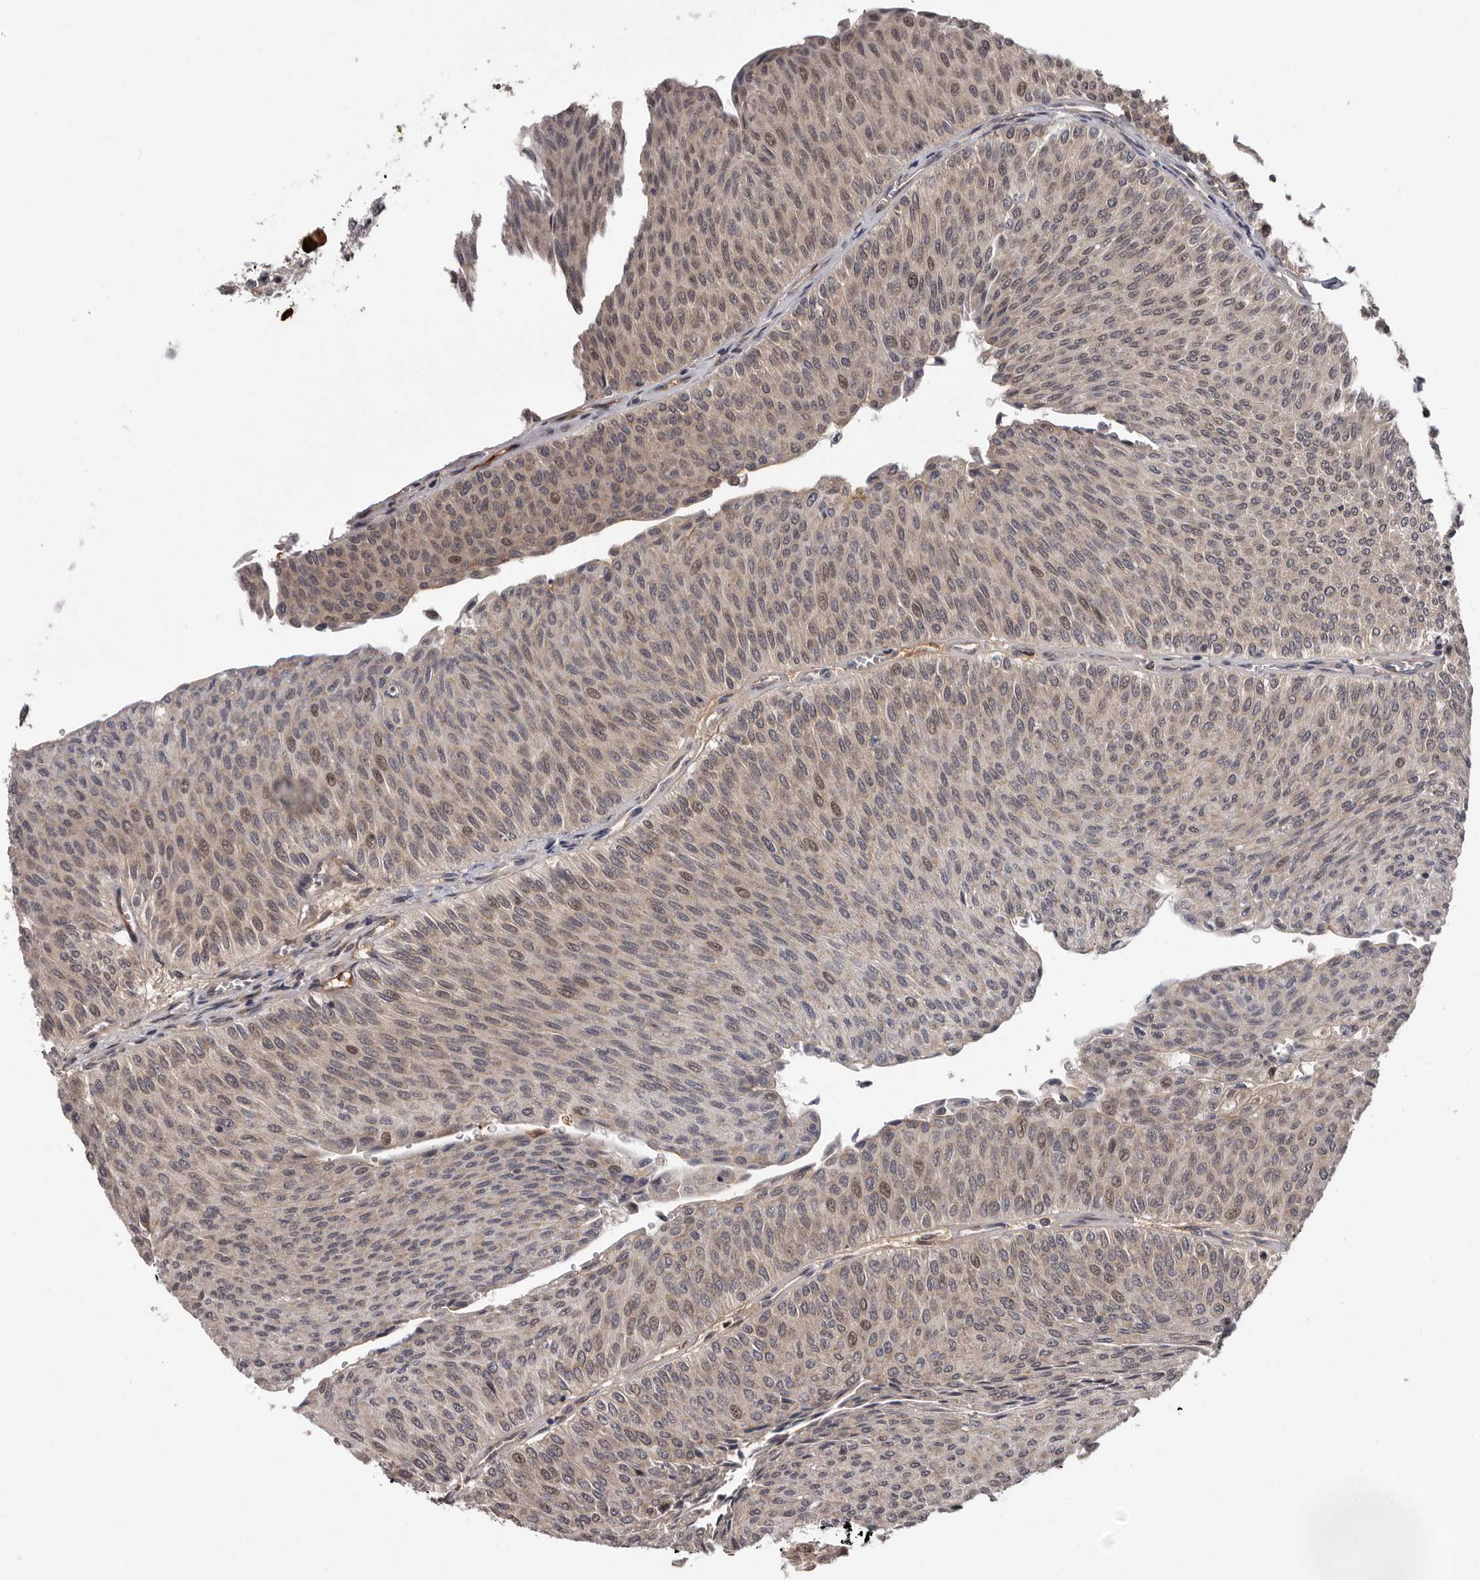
{"staining": {"intensity": "weak", "quantity": ">75%", "location": "cytoplasmic/membranous,nuclear"}, "tissue": "urothelial cancer", "cell_type": "Tumor cells", "image_type": "cancer", "snomed": [{"axis": "morphology", "description": "Urothelial carcinoma, Low grade"}, {"axis": "topography", "description": "Urinary bladder"}], "caption": "Tumor cells display low levels of weak cytoplasmic/membranous and nuclear expression in about >75% of cells in human urothelial carcinoma (low-grade).", "gene": "MED8", "patient": {"sex": "male", "age": 78}}